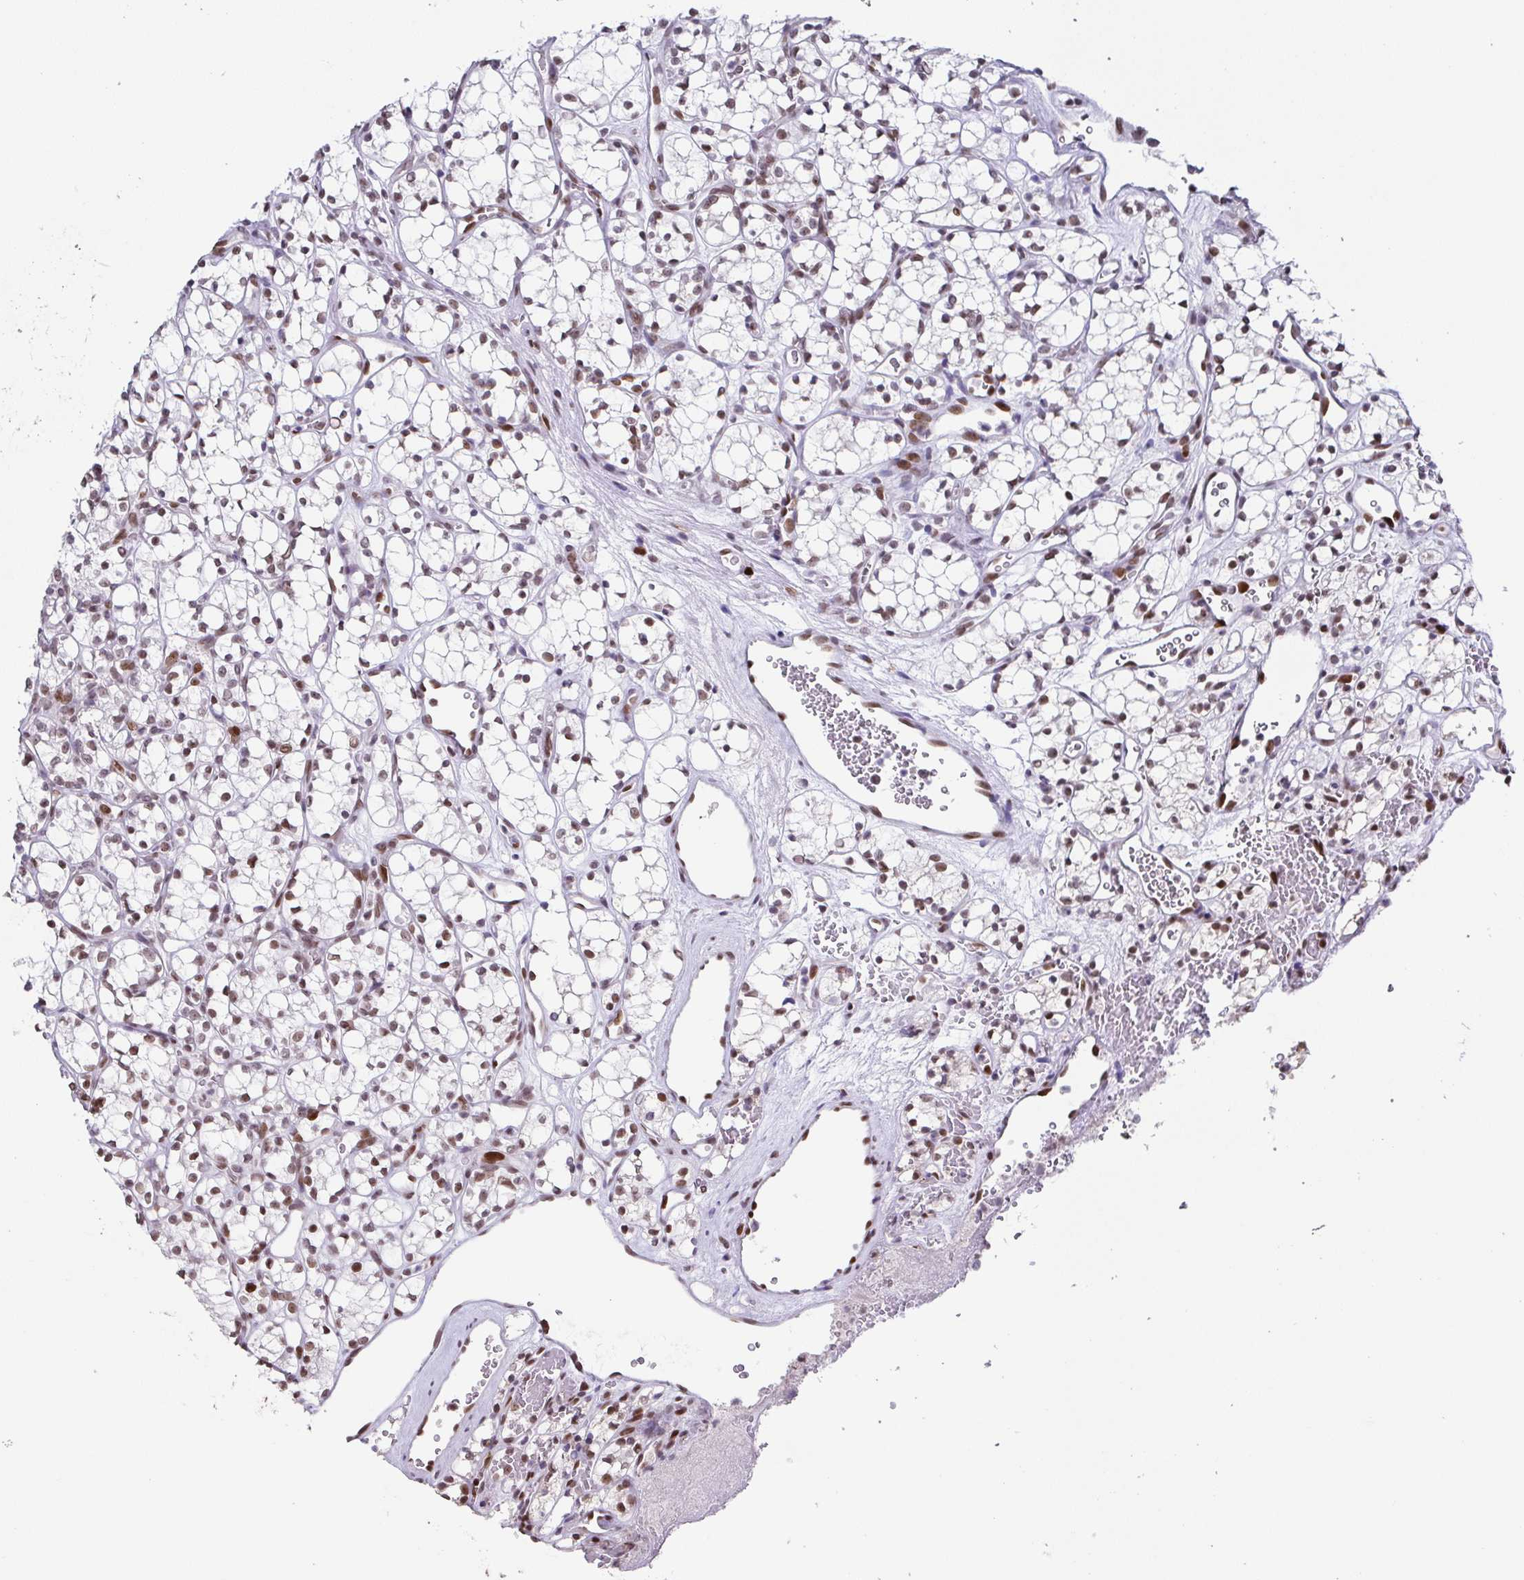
{"staining": {"intensity": "moderate", "quantity": "25%-75%", "location": "nuclear"}, "tissue": "renal cancer", "cell_type": "Tumor cells", "image_type": "cancer", "snomed": [{"axis": "morphology", "description": "Adenocarcinoma, NOS"}, {"axis": "topography", "description": "Kidney"}], "caption": "A medium amount of moderate nuclear staining is identified in approximately 25%-75% of tumor cells in renal cancer (adenocarcinoma) tissue.", "gene": "RB1", "patient": {"sex": "female", "age": 69}}